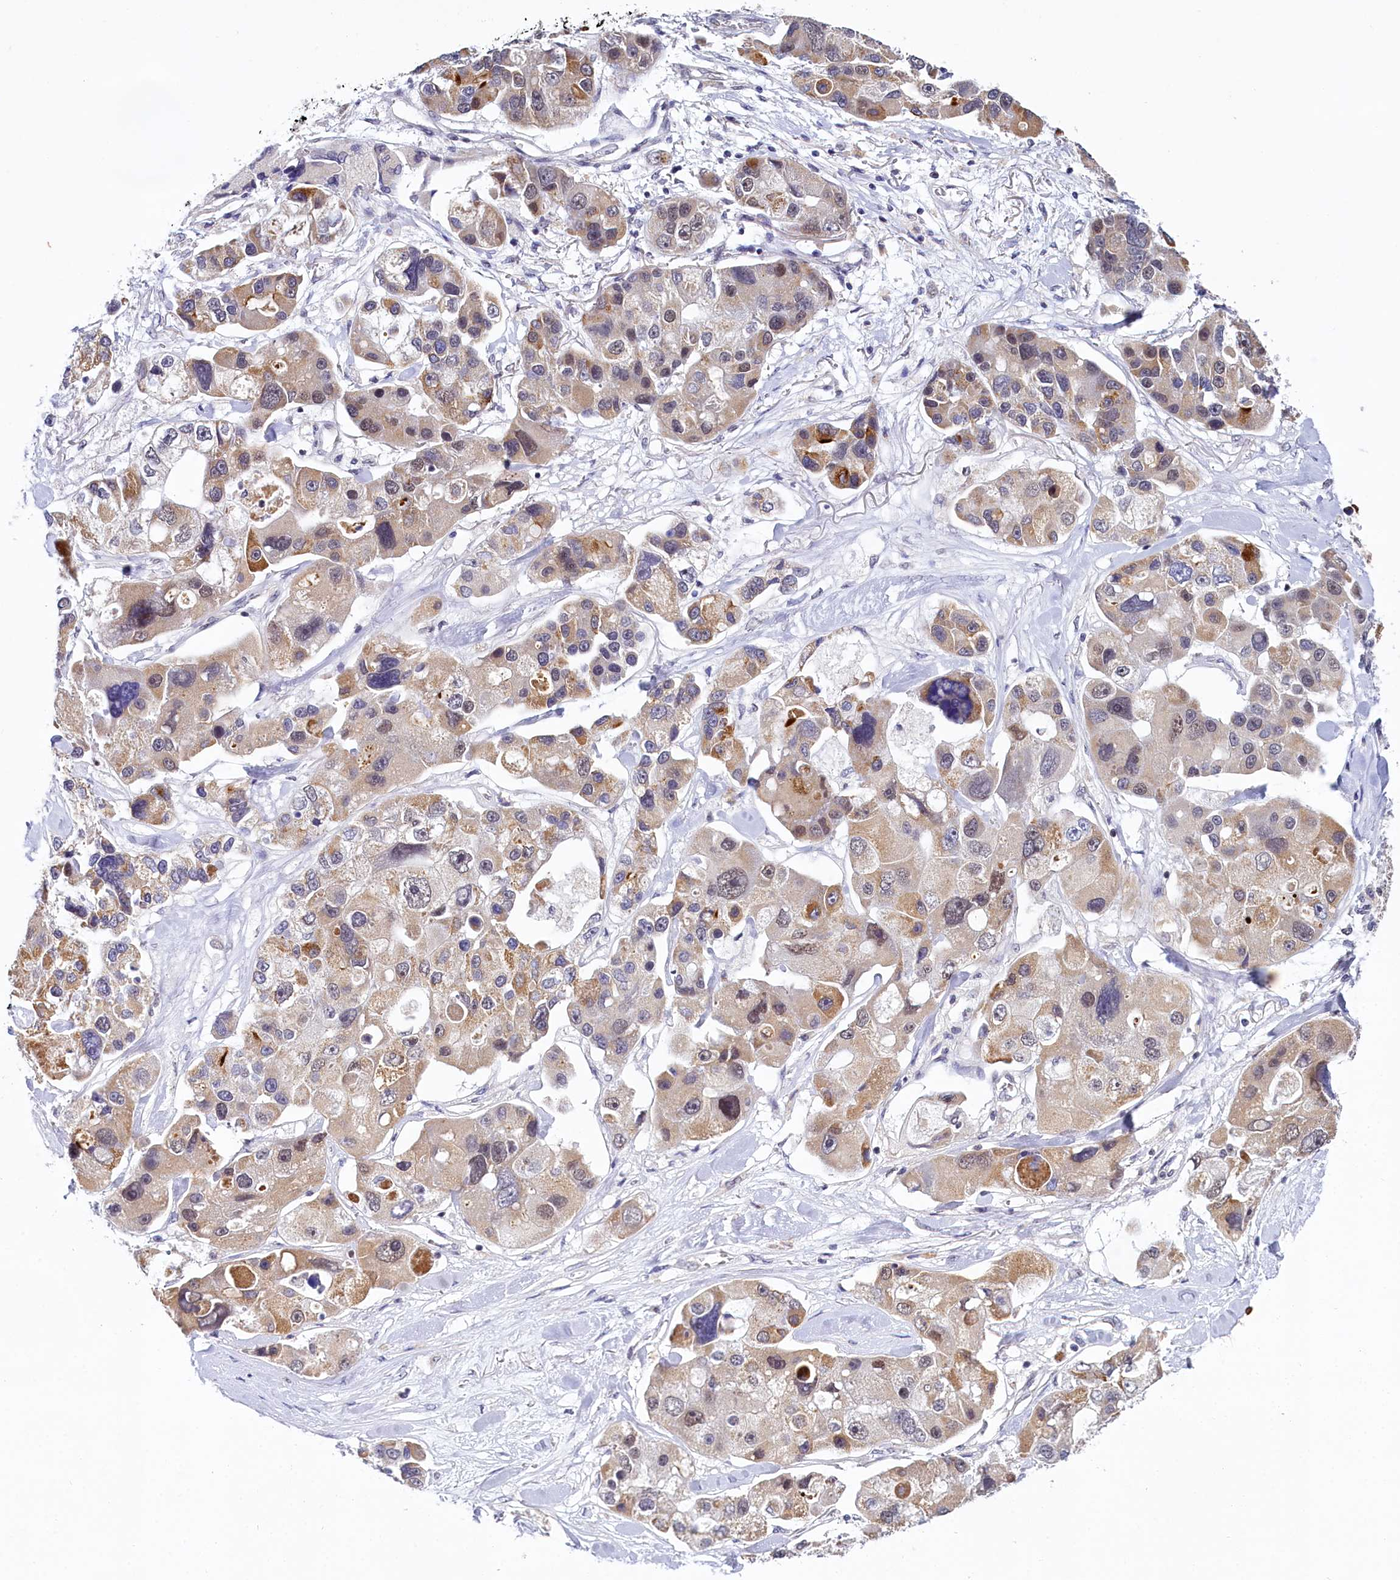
{"staining": {"intensity": "moderate", "quantity": "<25%", "location": "cytoplasmic/membranous"}, "tissue": "lung cancer", "cell_type": "Tumor cells", "image_type": "cancer", "snomed": [{"axis": "morphology", "description": "Adenocarcinoma, NOS"}, {"axis": "topography", "description": "Lung"}], "caption": "Brown immunohistochemical staining in human lung adenocarcinoma reveals moderate cytoplasmic/membranous positivity in approximately <25% of tumor cells. The protein of interest is shown in brown color, while the nuclei are stained blue.", "gene": "PPHLN1", "patient": {"sex": "female", "age": 54}}